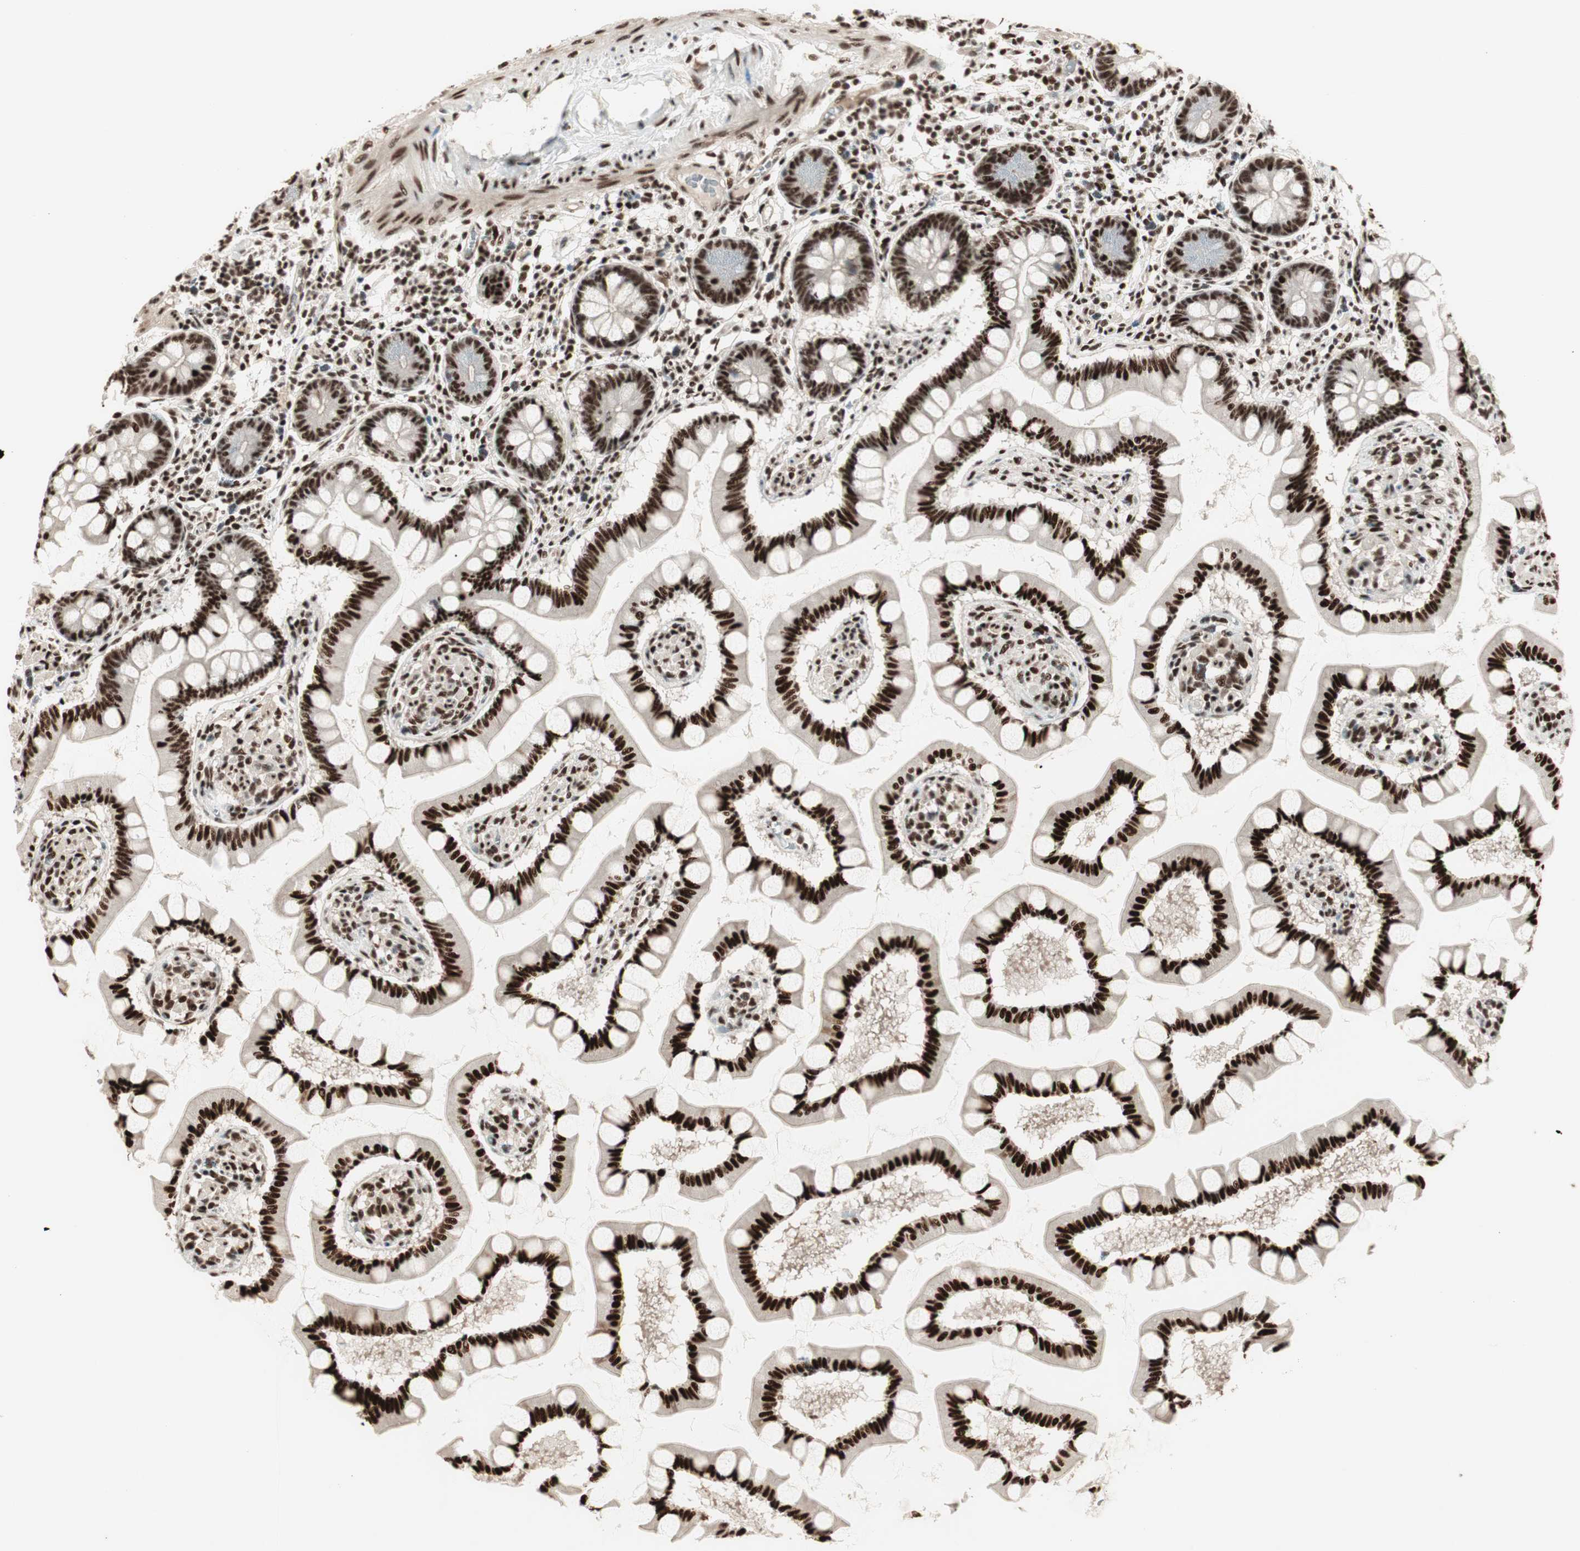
{"staining": {"intensity": "strong", "quantity": ">75%", "location": "nuclear"}, "tissue": "small intestine", "cell_type": "Glandular cells", "image_type": "normal", "snomed": [{"axis": "morphology", "description": "Normal tissue, NOS"}, {"axis": "topography", "description": "Small intestine"}], "caption": "Strong nuclear expression is seen in approximately >75% of glandular cells in normal small intestine.", "gene": "HEXIM1", "patient": {"sex": "male", "age": 41}}